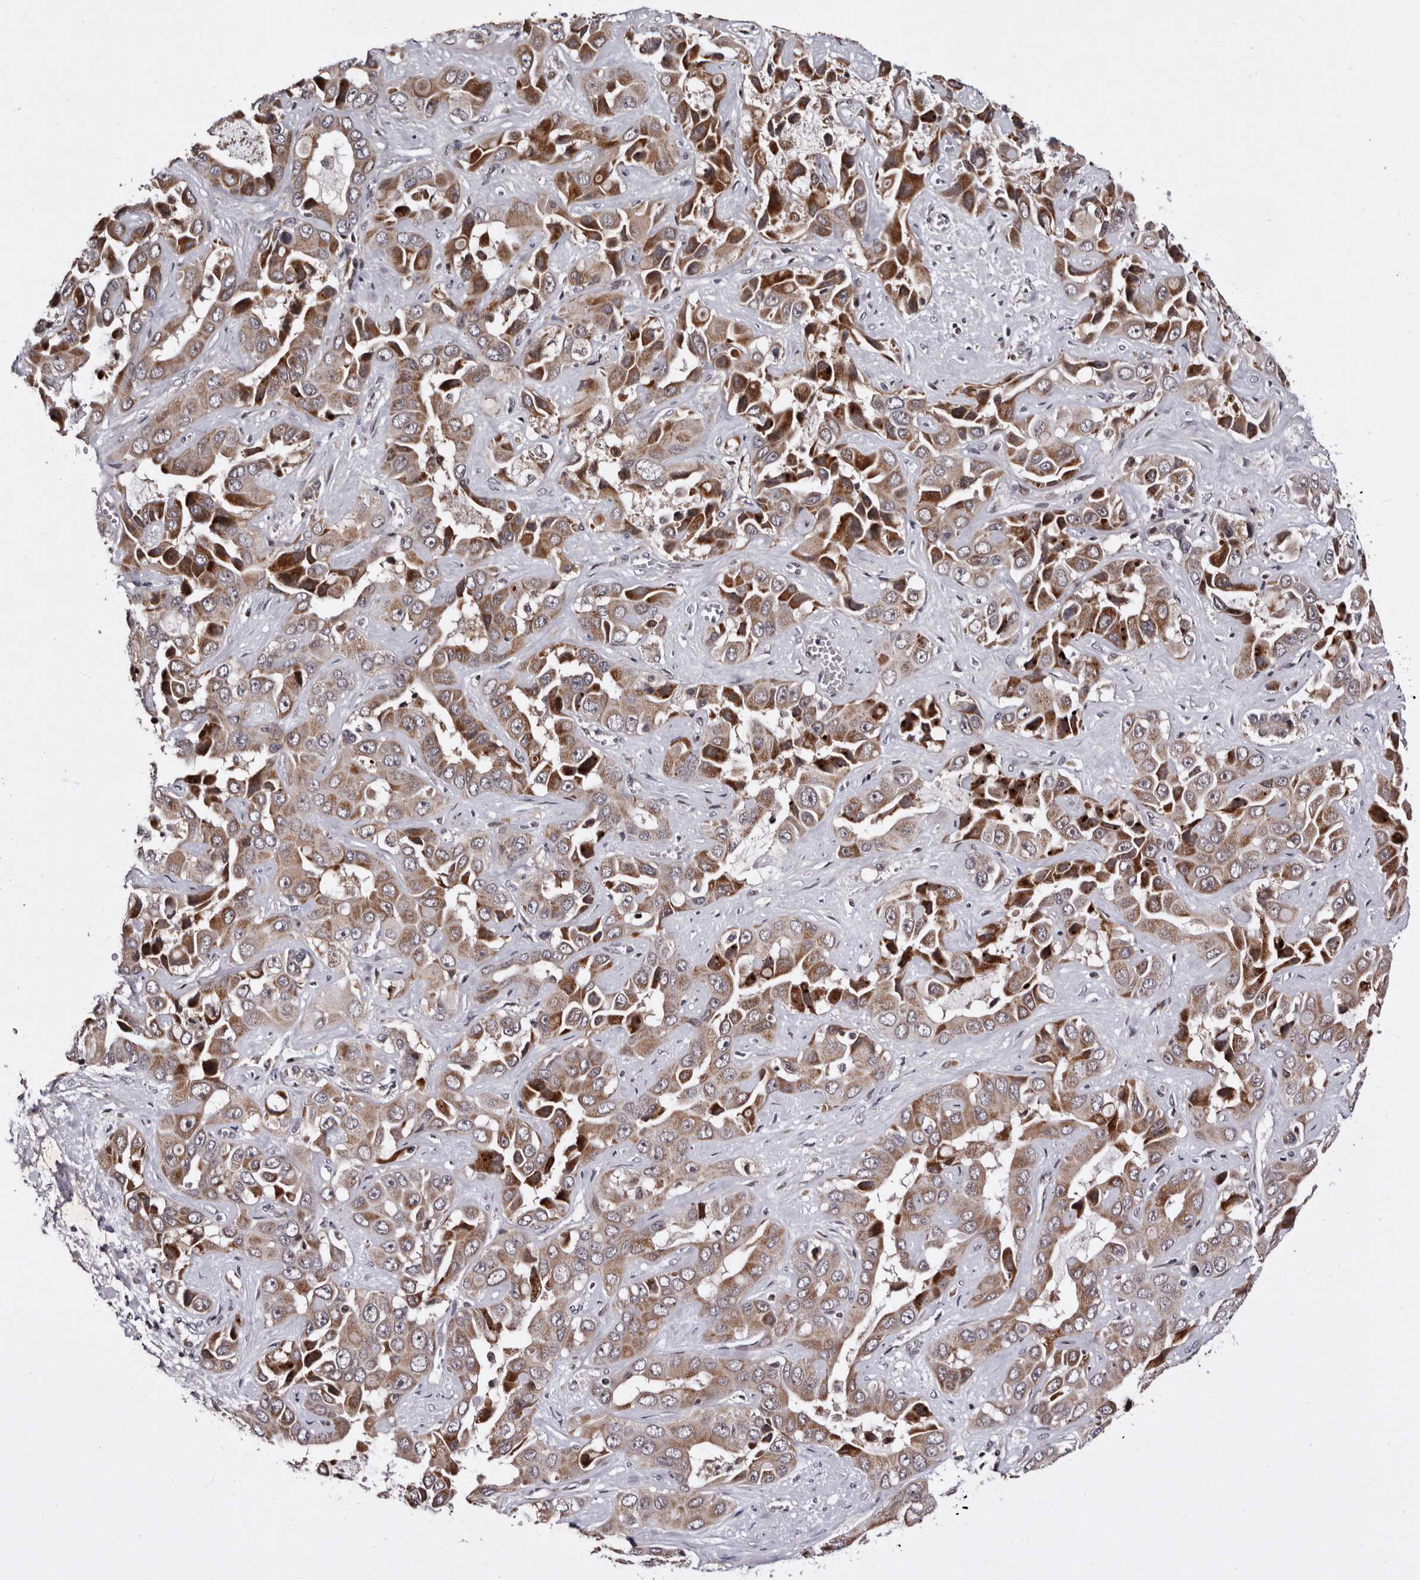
{"staining": {"intensity": "moderate", "quantity": ">75%", "location": "cytoplasmic/membranous,nuclear"}, "tissue": "liver cancer", "cell_type": "Tumor cells", "image_type": "cancer", "snomed": [{"axis": "morphology", "description": "Cholangiocarcinoma"}, {"axis": "topography", "description": "Liver"}], "caption": "There is medium levels of moderate cytoplasmic/membranous and nuclear expression in tumor cells of liver cancer, as demonstrated by immunohistochemical staining (brown color).", "gene": "TNKS", "patient": {"sex": "female", "age": 52}}